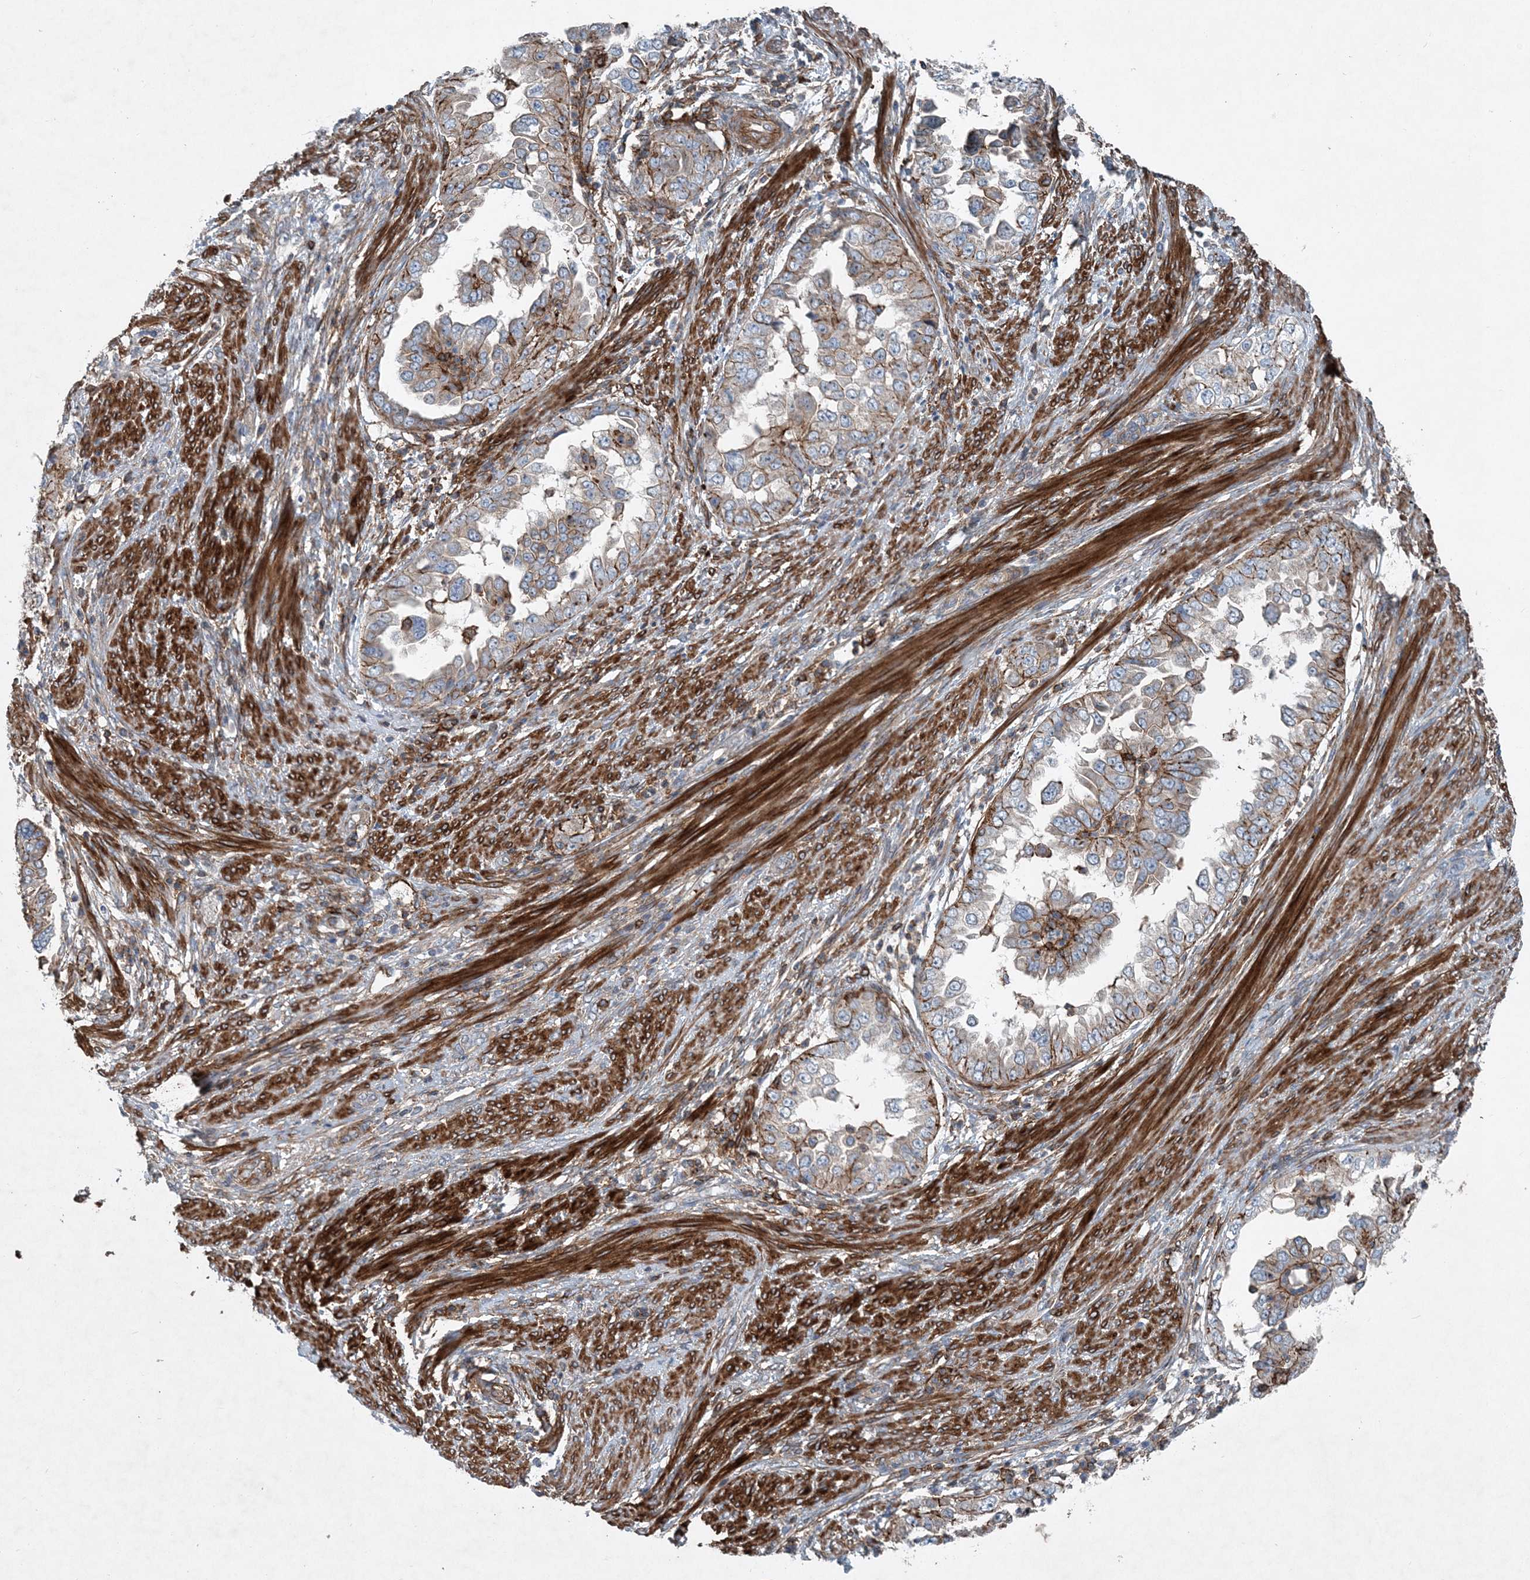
{"staining": {"intensity": "moderate", "quantity": "25%-75%", "location": "cytoplasmic/membranous"}, "tissue": "endometrial cancer", "cell_type": "Tumor cells", "image_type": "cancer", "snomed": [{"axis": "morphology", "description": "Adenocarcinoma, NOS"}, {"axis": "topography", "description": "Endometrium"}], "caption": "This histopathology image displays immunohistochemistry (IHC) staining of endometrial adenocarcinoma, with medium moderate cytoplasmic/membranous staining in about 25%-75% of tumor cells.", "gene": "DGUOK", "patient": {"sex": "female", "age": 85}}